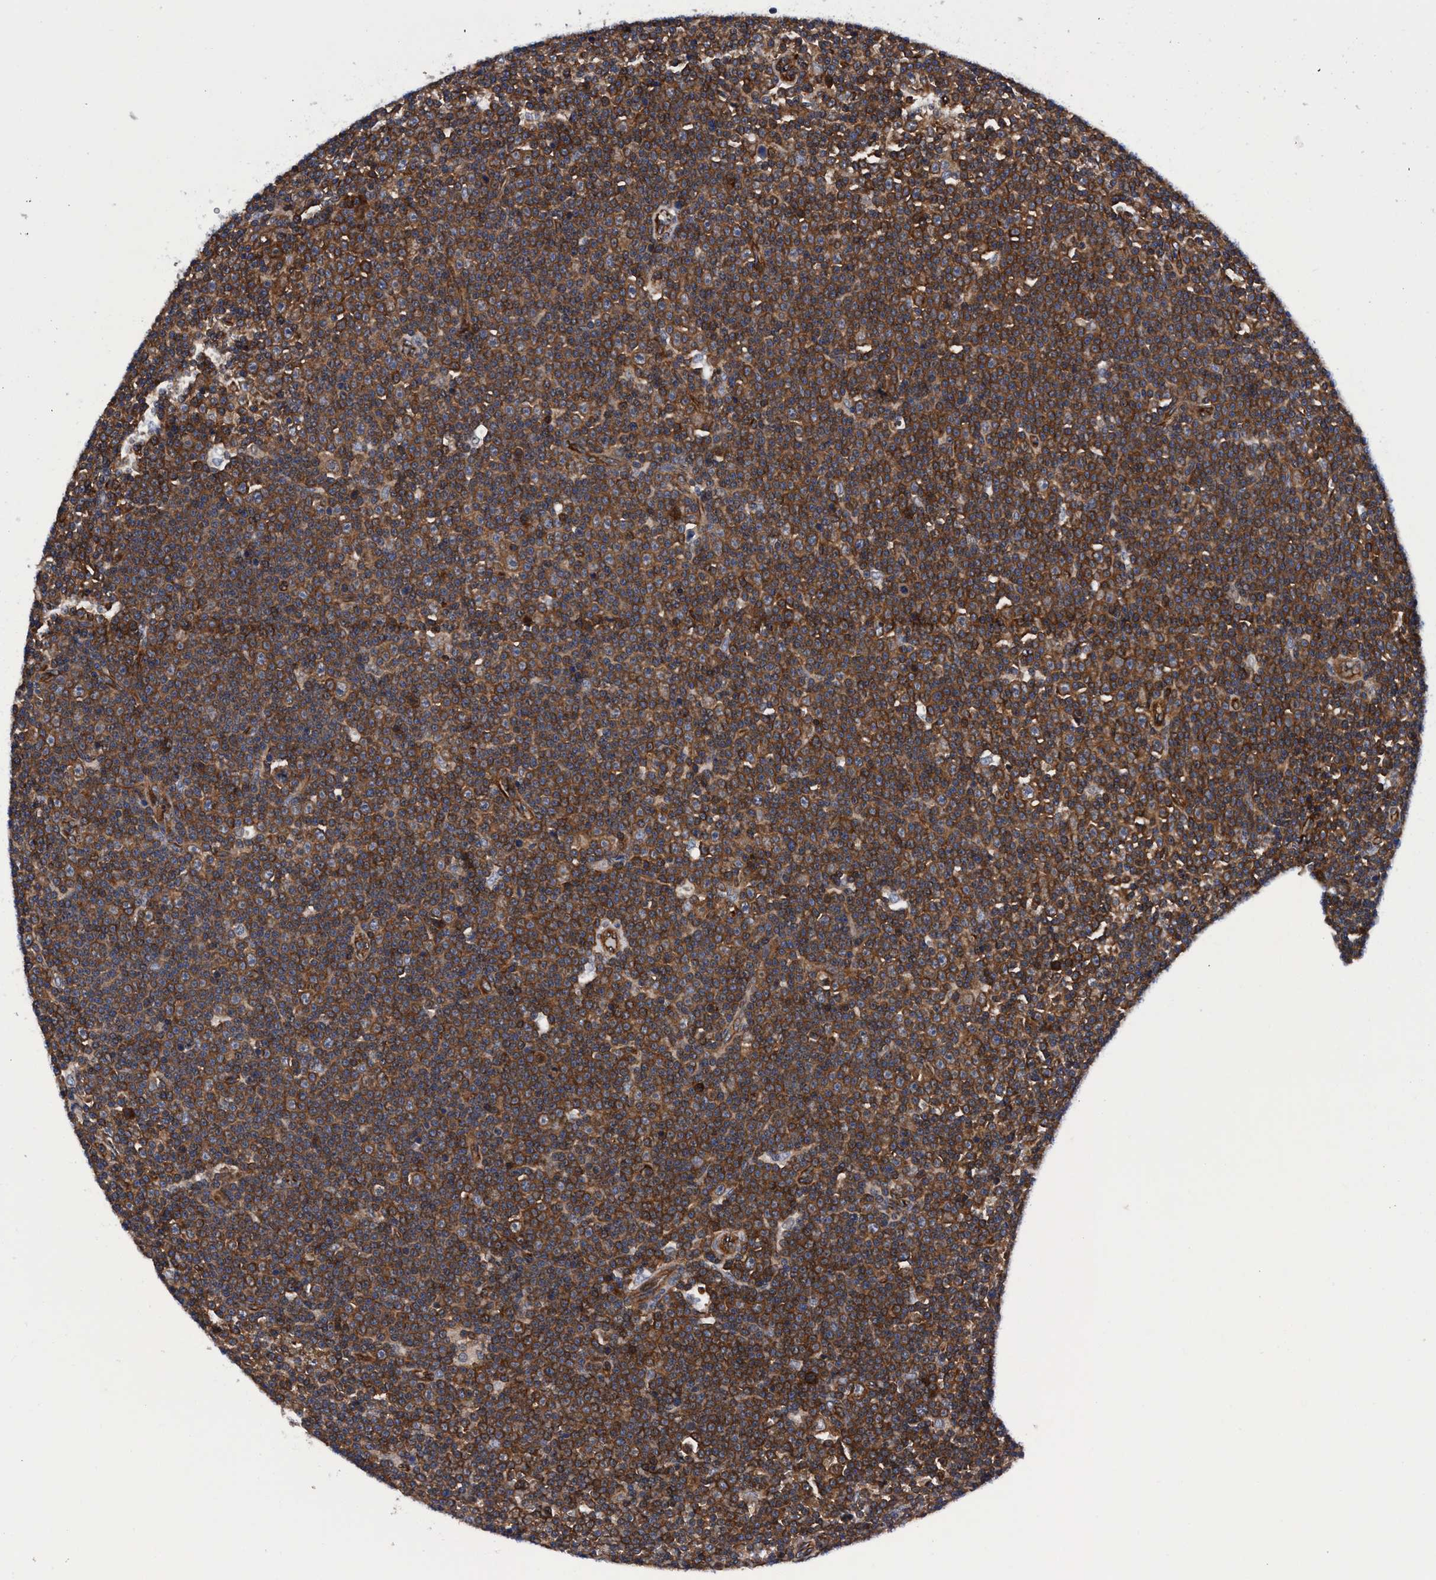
{"staining": {"intensity": "strong", "quantity": ">75%", "location": "cytoplasmic/membranous"}, "tissue": "lymphoma", "cell_type": "Tumor cells", "image_type": "cancer", "snomed": [{"axis": "morphology", "description": "Malignant lymphoma, non-Hodgkin's type, Low grade"}, {"axis": "topography", "description": "Lymph node"}], "caption": "The immunohistochemical stain labels strong cytoplasmic/membranous positivity in tumor cells of lymphoma tissue.", "gene": "MCM3AP", "patient": {"sex": "female", "age": 67}}